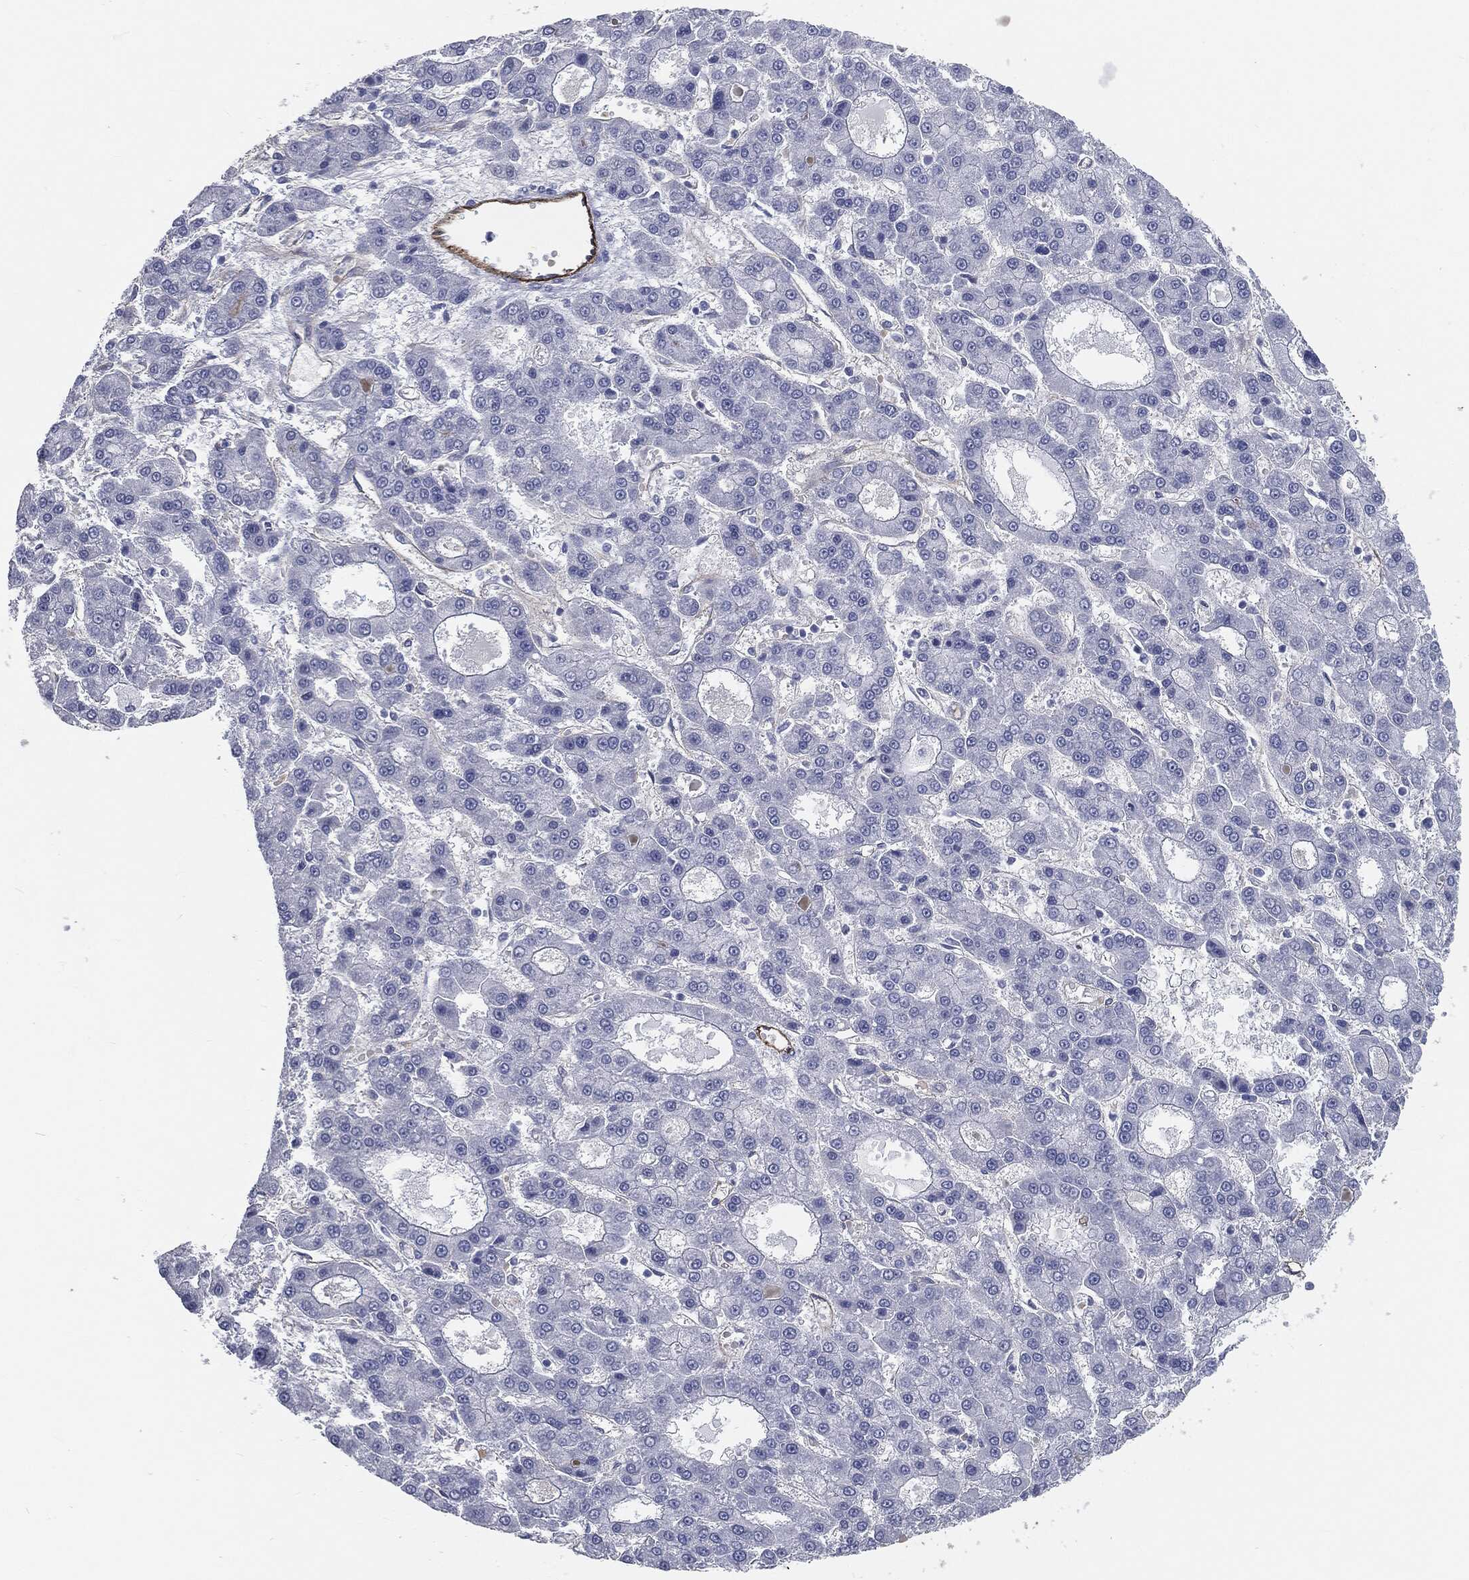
{"staining": {"intensity": "negative", "quantity": "none", "location": "none"}, "tissue": "liver cancer", "cell_type": "Tumor cells", "image_type": "cancer", "snomed": [{"axis": "morphology", "description": "Carcinoma, Hepatocellular, NOS"}, {"axis": "topography", "description": "Liver"}], "caption": "High power microscopy micrograph of an IHC image of liver cancer, revealing no significant staining in tumor cells. Brightfield microscopy of IHC stained with DAB (3,3'-diaminobenzidine) (brown) and hematoxylin (blue), captured at high magnification.", "gene": "MUC5AC", "patient": {"sex": "male", "age": 70}}